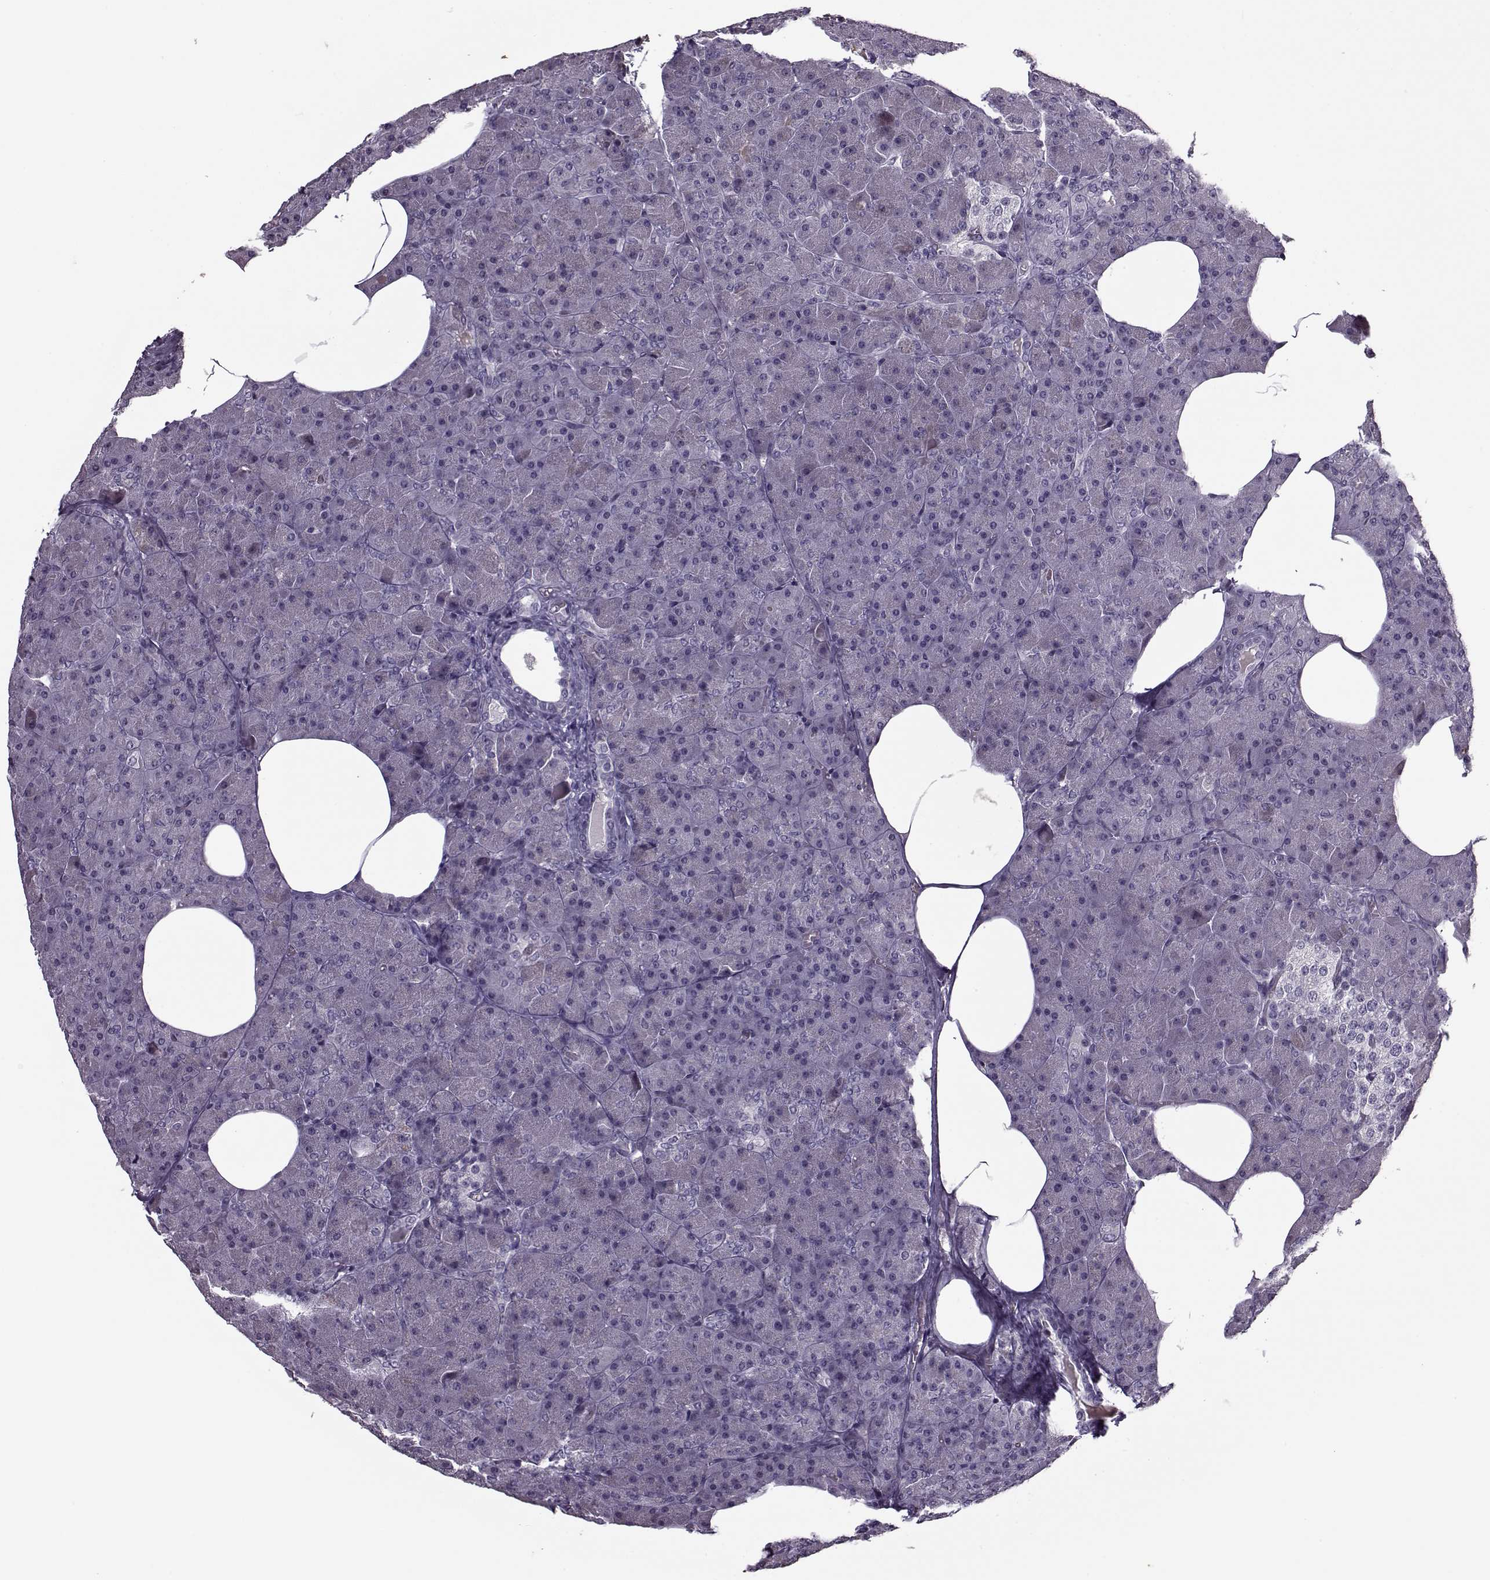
{"staining": {"intensity": "negative", "quantity": "none", "location": "none"}, "tissue": "pancreas", "cell_type": "Exocrine glandular cells", "image_type": "normal", "snomed": [{"axis": "morphology", "description": "Normal tissue, NOS"}, {"axis": "topography", "description": "Pancreas"}], "caption": "This image is of benign pancreas stained with immunohistochemistry (IHC) to label a protein in brown with the nuclei are counter-stained blue. There is no expression in exocrine glandular cells.", "gene": "KRT9", "patient": {"sex": "female", "age": 45}}